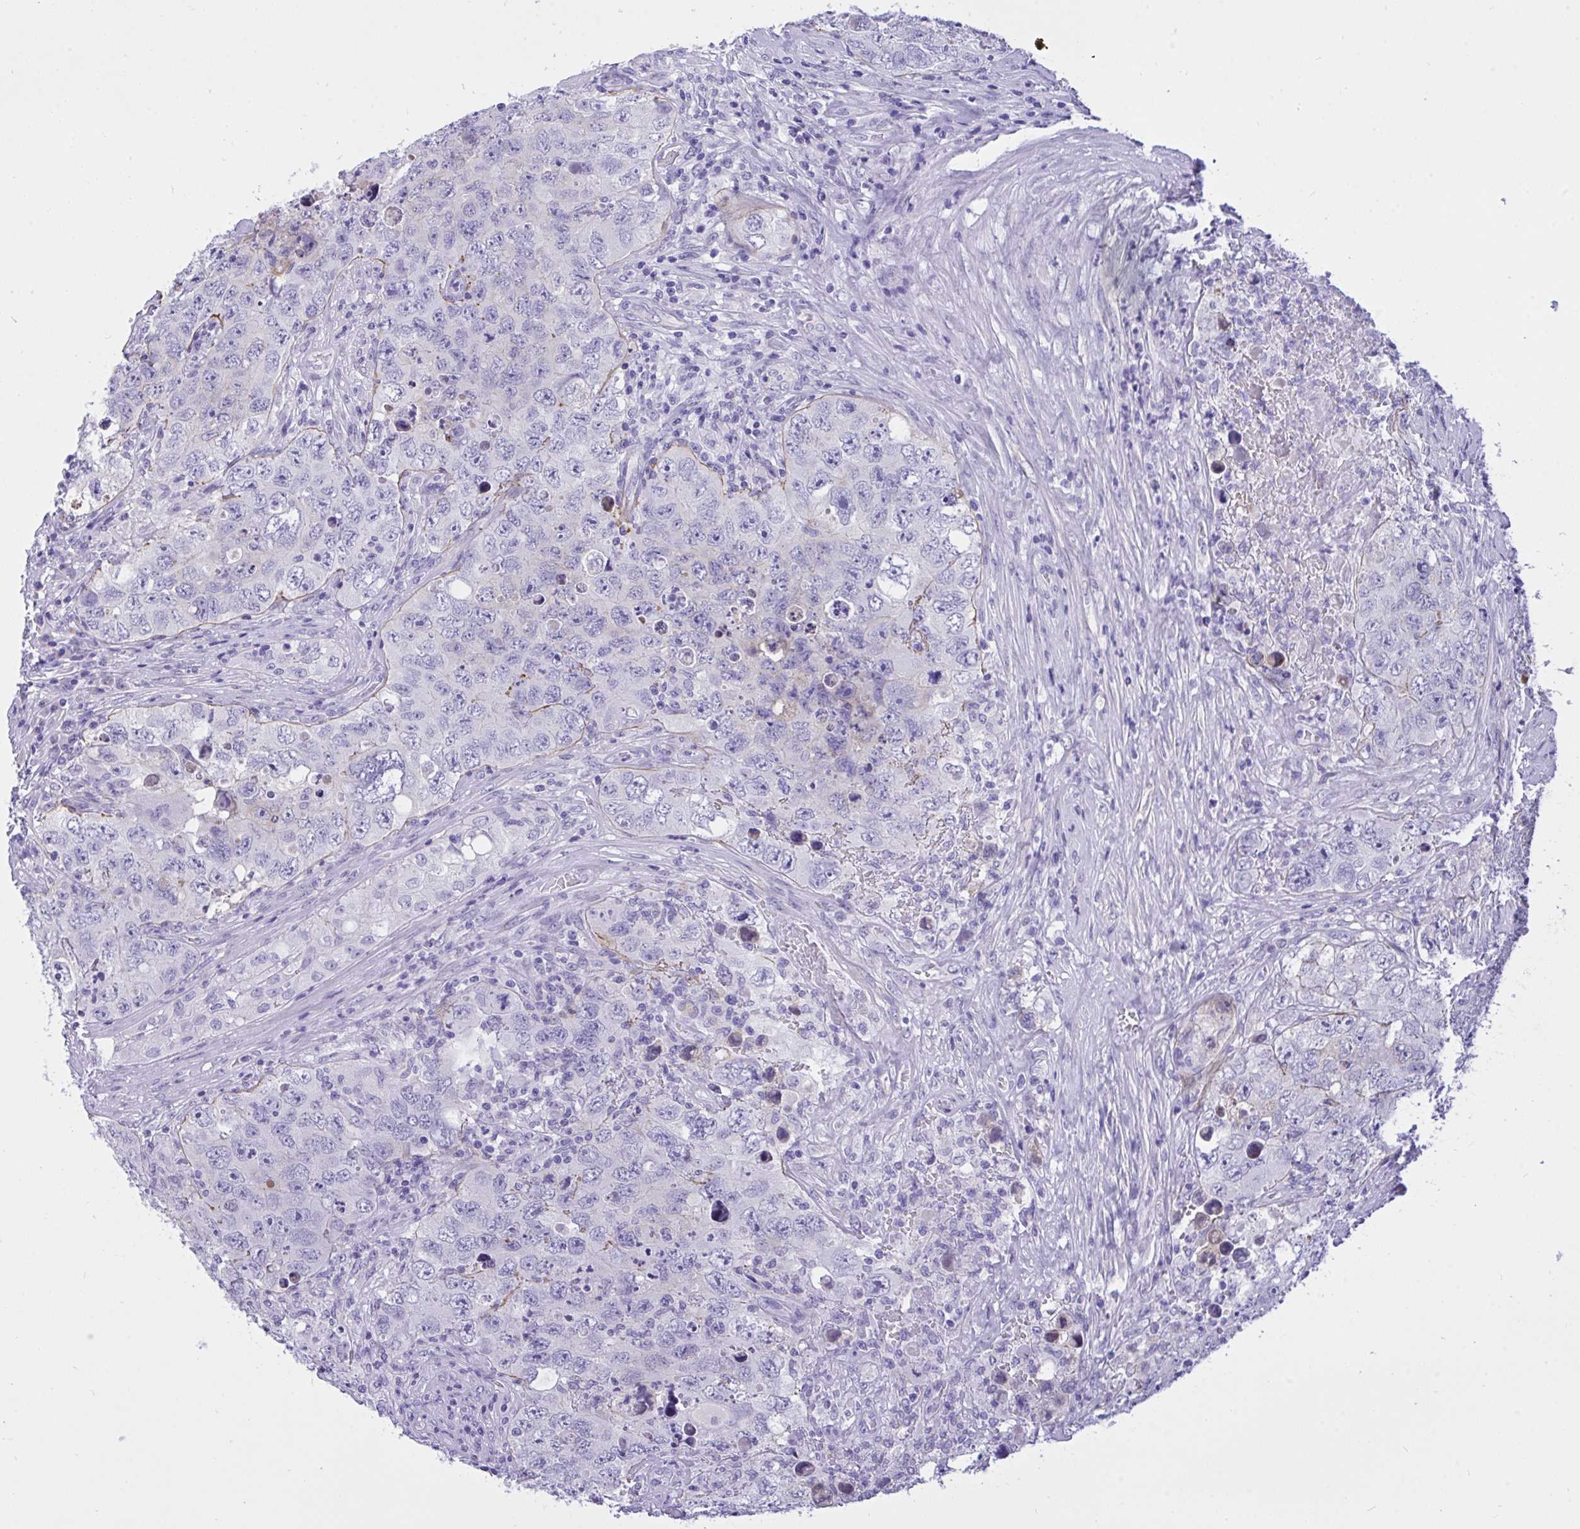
{"staining": {"intensity": "negative", "quantity": "none", "location": "none"}, "tissue": "testis cancer", "cell_type": "Tumor cells", "image_type": "cancer", "snomed": [{"axis": "morphology", "description": "Seminoma, NOS"}, {"axis": "morphology", "description": "Carcinoma, Embryonal, NOS"}, {"axis": "topography", "description": "Testis"}], "caption": "This image is of testis cancer stained with immunohistochemistry to label a protein in brown with the nuclei are counter-stained blue. There is no expression in tumor cells. (Immunohistochemistry, brightfield microscopy, high magnification).", "gene": "TLN2", "patient": {"sex": "male", "age": 43}}